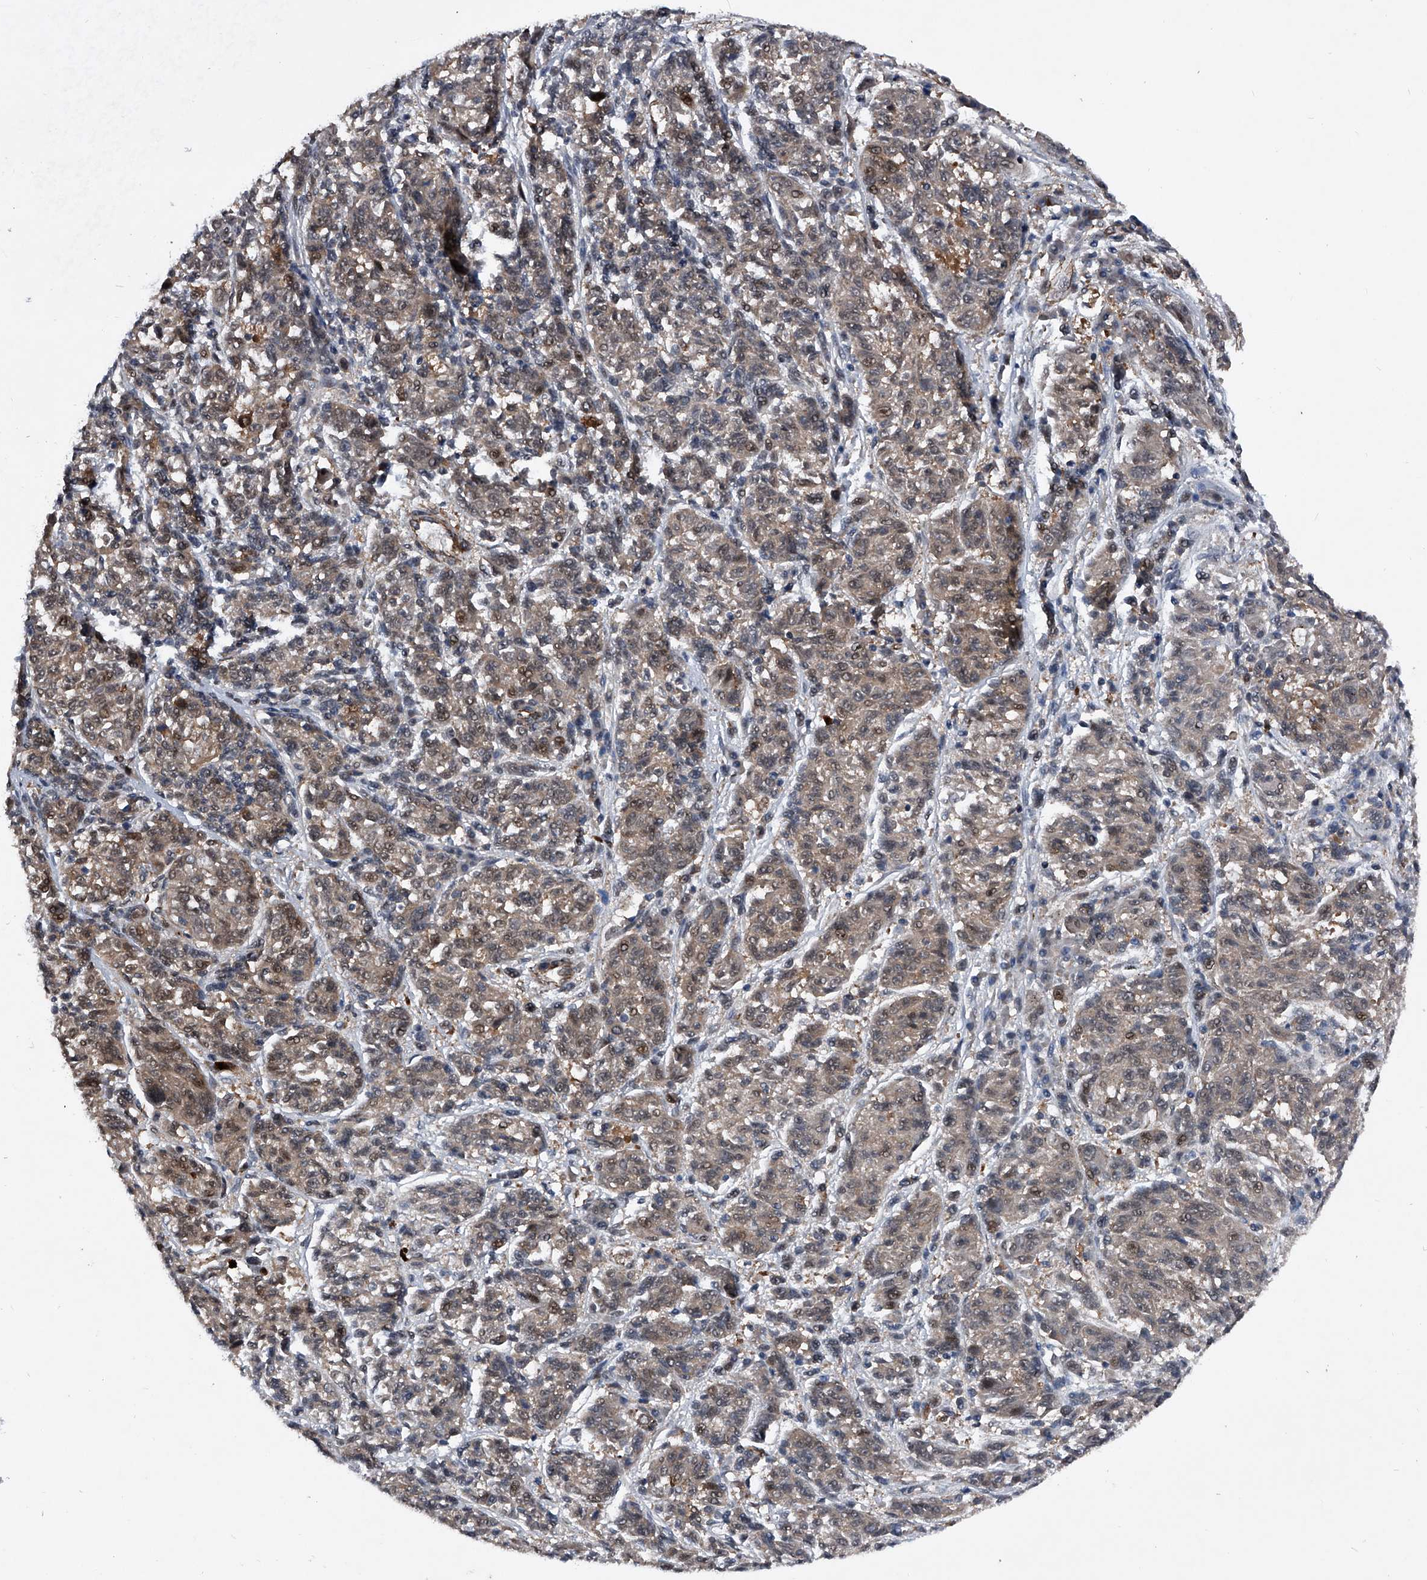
{"staining": {"intensity": "moderate", "quantity": ">75%", "location": "cytoplasmic/membranous,nuclear"}, "tissue": "melanoma", "cell_type": "Tumor cells", "image_type": "cancer", "snomed": [{"axis": "morphology", "description": "Malignant melanoma, NOS"}, {"axis": "topography", "description": "Skin"}], "caption": "Immunohistochemistry histopathology image of malignant melanoma stained for a protein (brown), which shows medium levels of moderate cytoplasmic/membranous and nuclear expression in about >75% of tumor cells.", "gene": "MAPKAP1", "patient": {"sex": "male", "age": 53}}